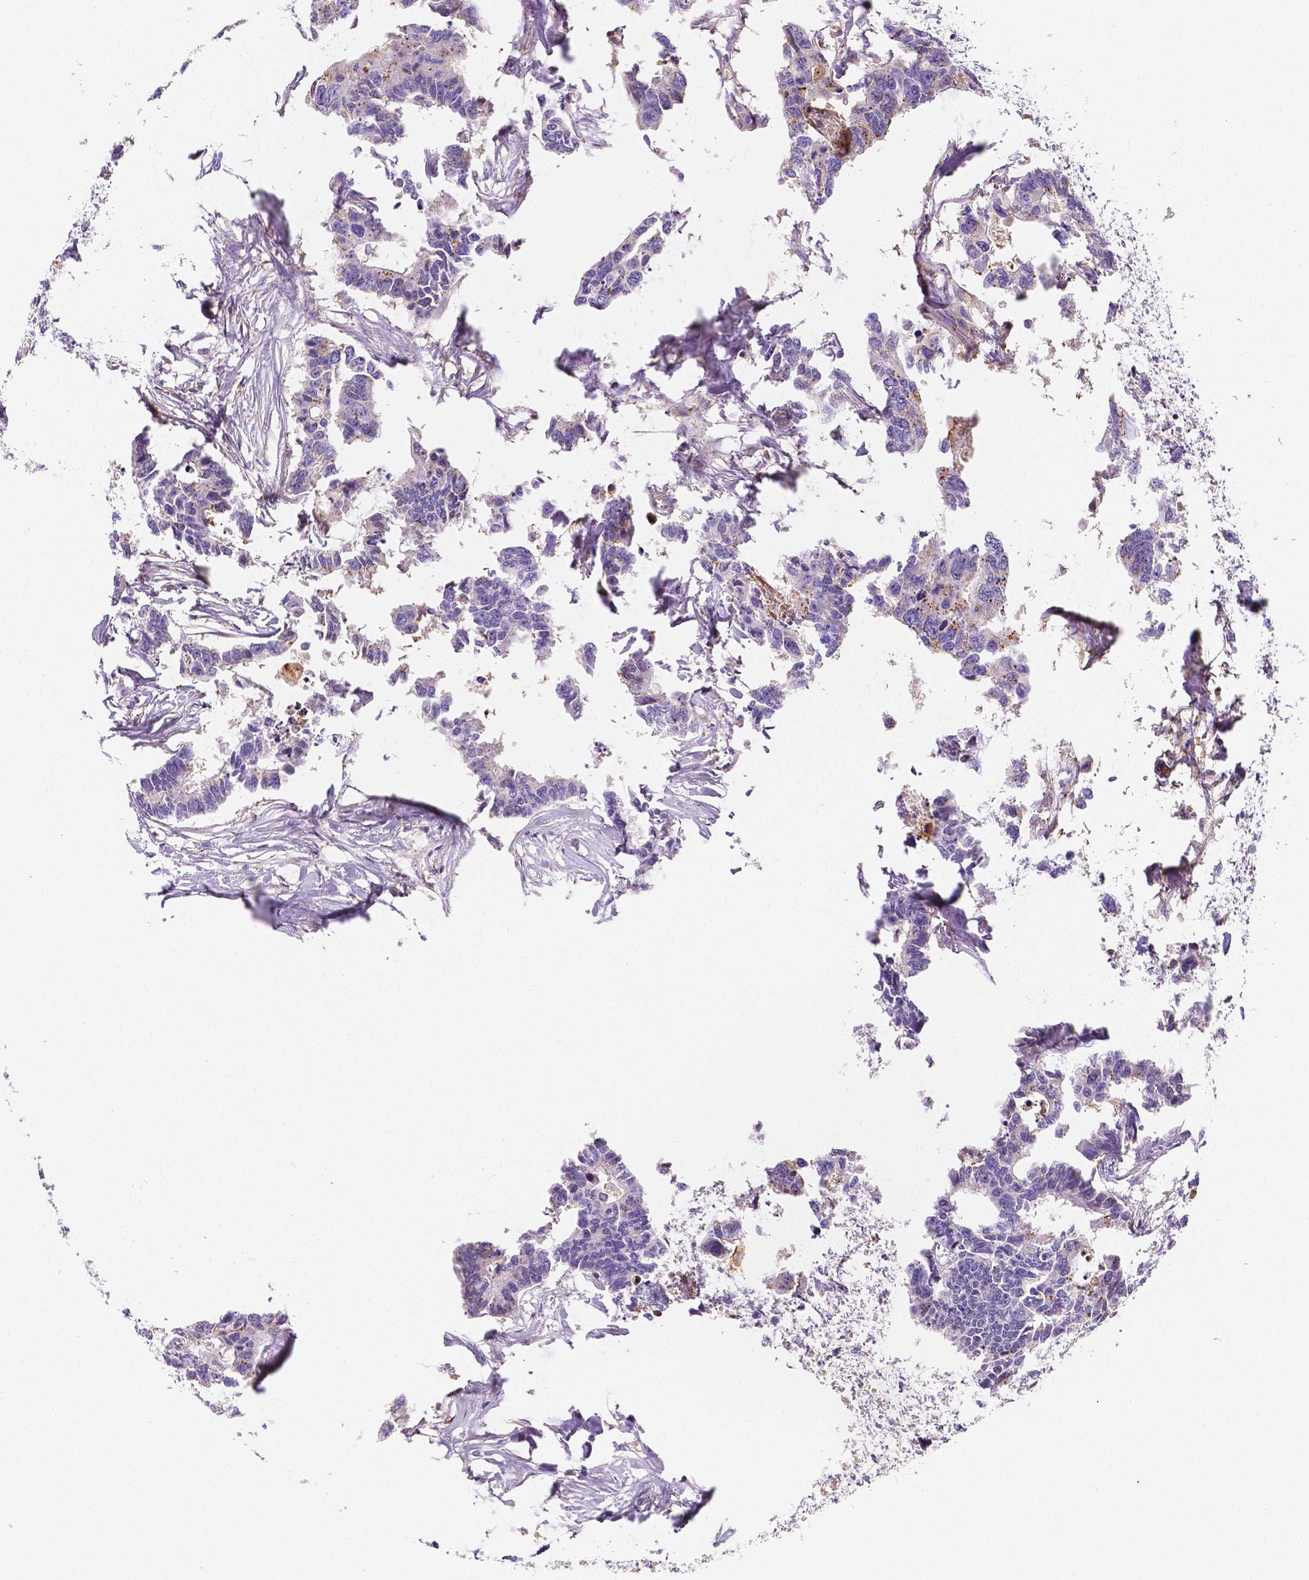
{"staining": {"intensity": "moderate", "quantity": "<25%", "location": "cytoplasmic/membranous"}, "tissue": "colorectal cancer", "cell_type": "Tumor cells", "image_type": "cancer", "snomed": [{"axis": "morphology", "description": "Adenocarcinoma, NOS"}, {"axis": "topography", "description": "Rectum"}], "caption": "IHC staining of colorectal adenocarcinoma, which demonstrates low levels of moderate cytoplasmic/membranous positivity in about <25% of tumor cells indicating moderate cytoplasmic/membranous protein staining. The staining was performed using DAB (brown) for protein detection and nuclei were counterstained in hematoxylin (blue).", "gene": "GABRD", "patient": {"sex": "male", "age": 57}}